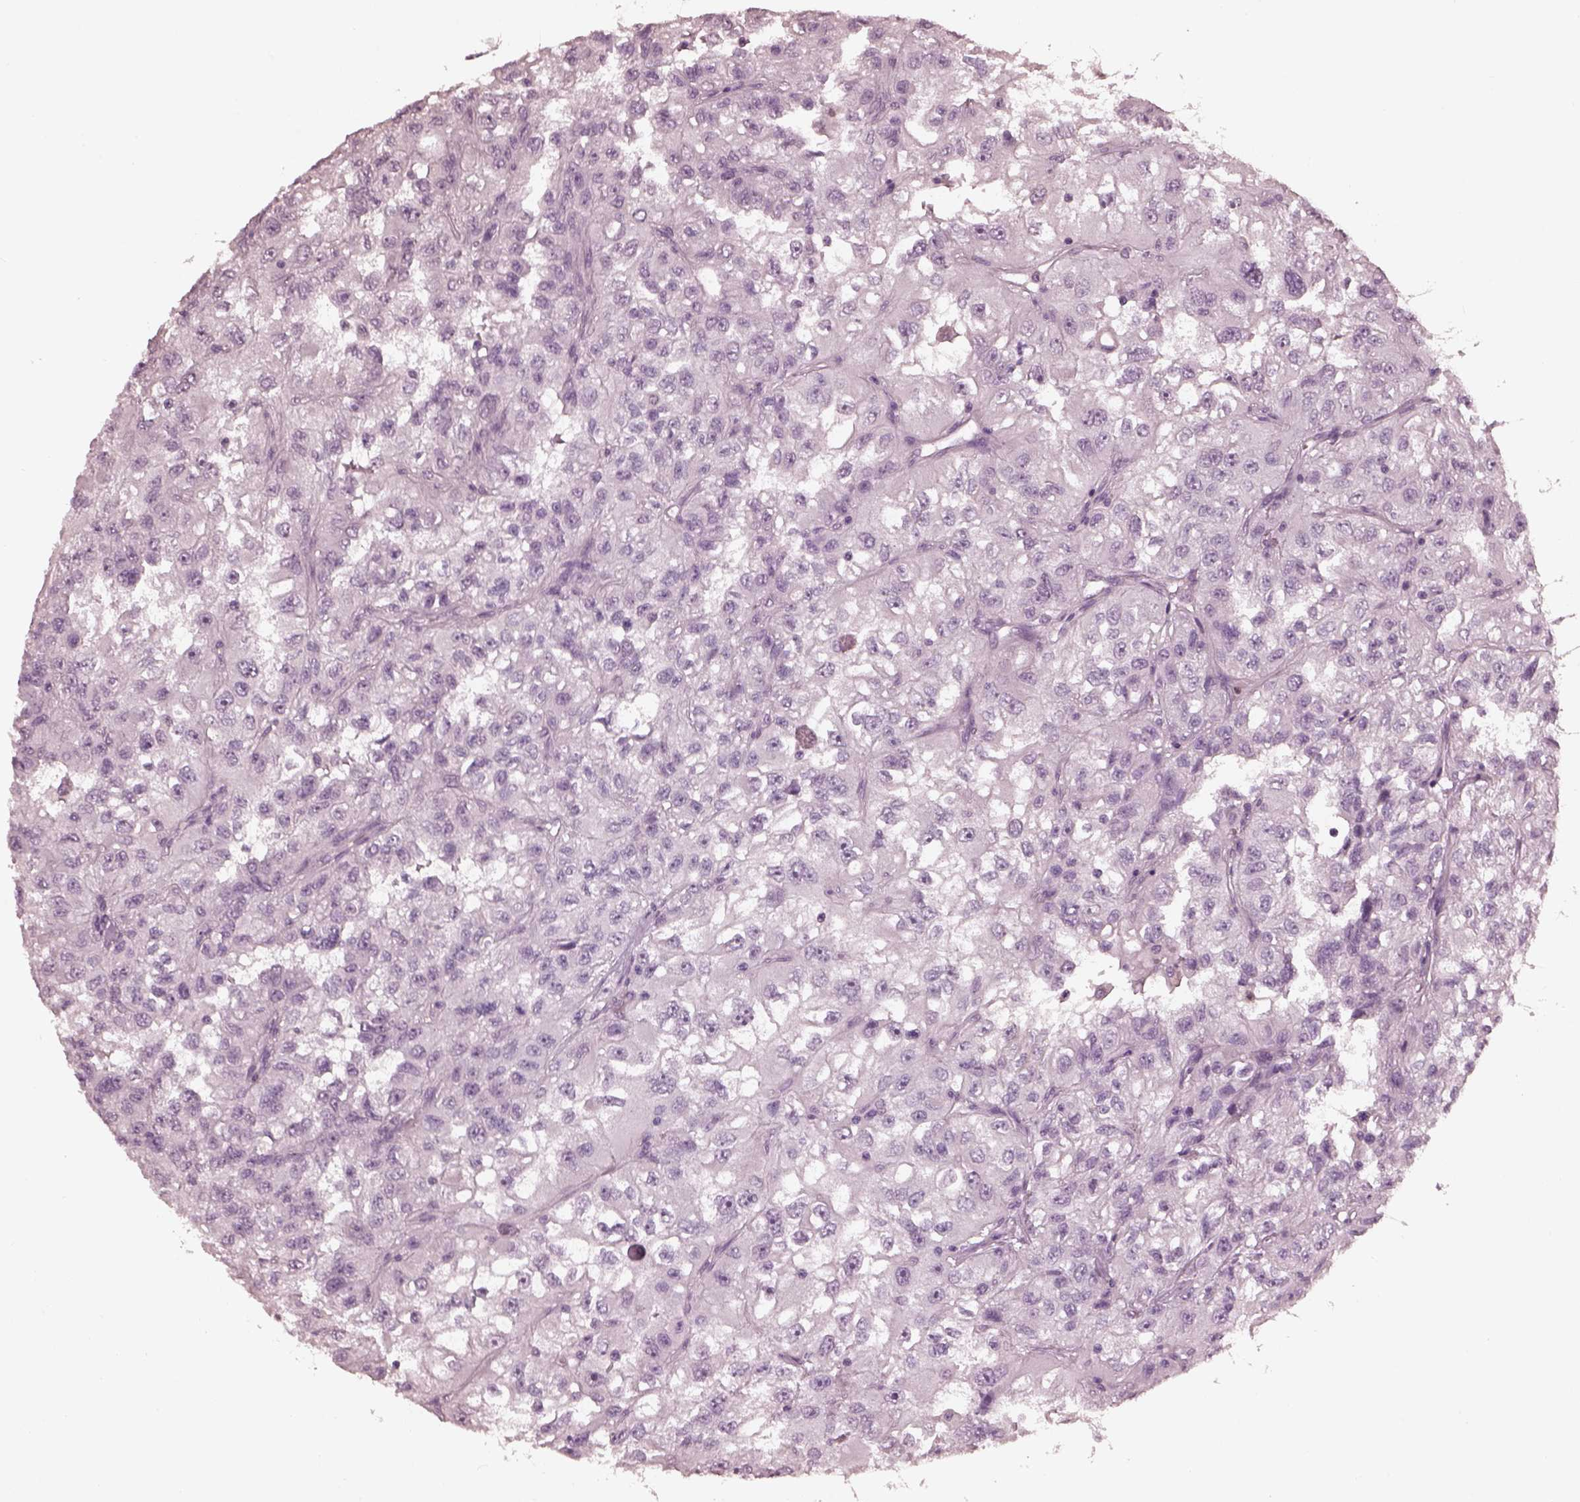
{"staining": {"intensity": "negative", "quantity": "none", "location": "none"}, "tissue": "renal cancer", "cell_type": "Tumor cells", "image_type": "cancer", "snomed": [{"axis": "morphology", "description": "Adenocarcinoma, NOS"}, {"axis": "topography", "description": "Kidney"}], "caption": "High magnification brightfield microscopy of renal cancer stained with DAB (brown) and counterstained with hematoxylin (blue): tumor cells show no significant positivity.", "gene": "TSKS", "patient": {"sex": "male", "age": 64}}